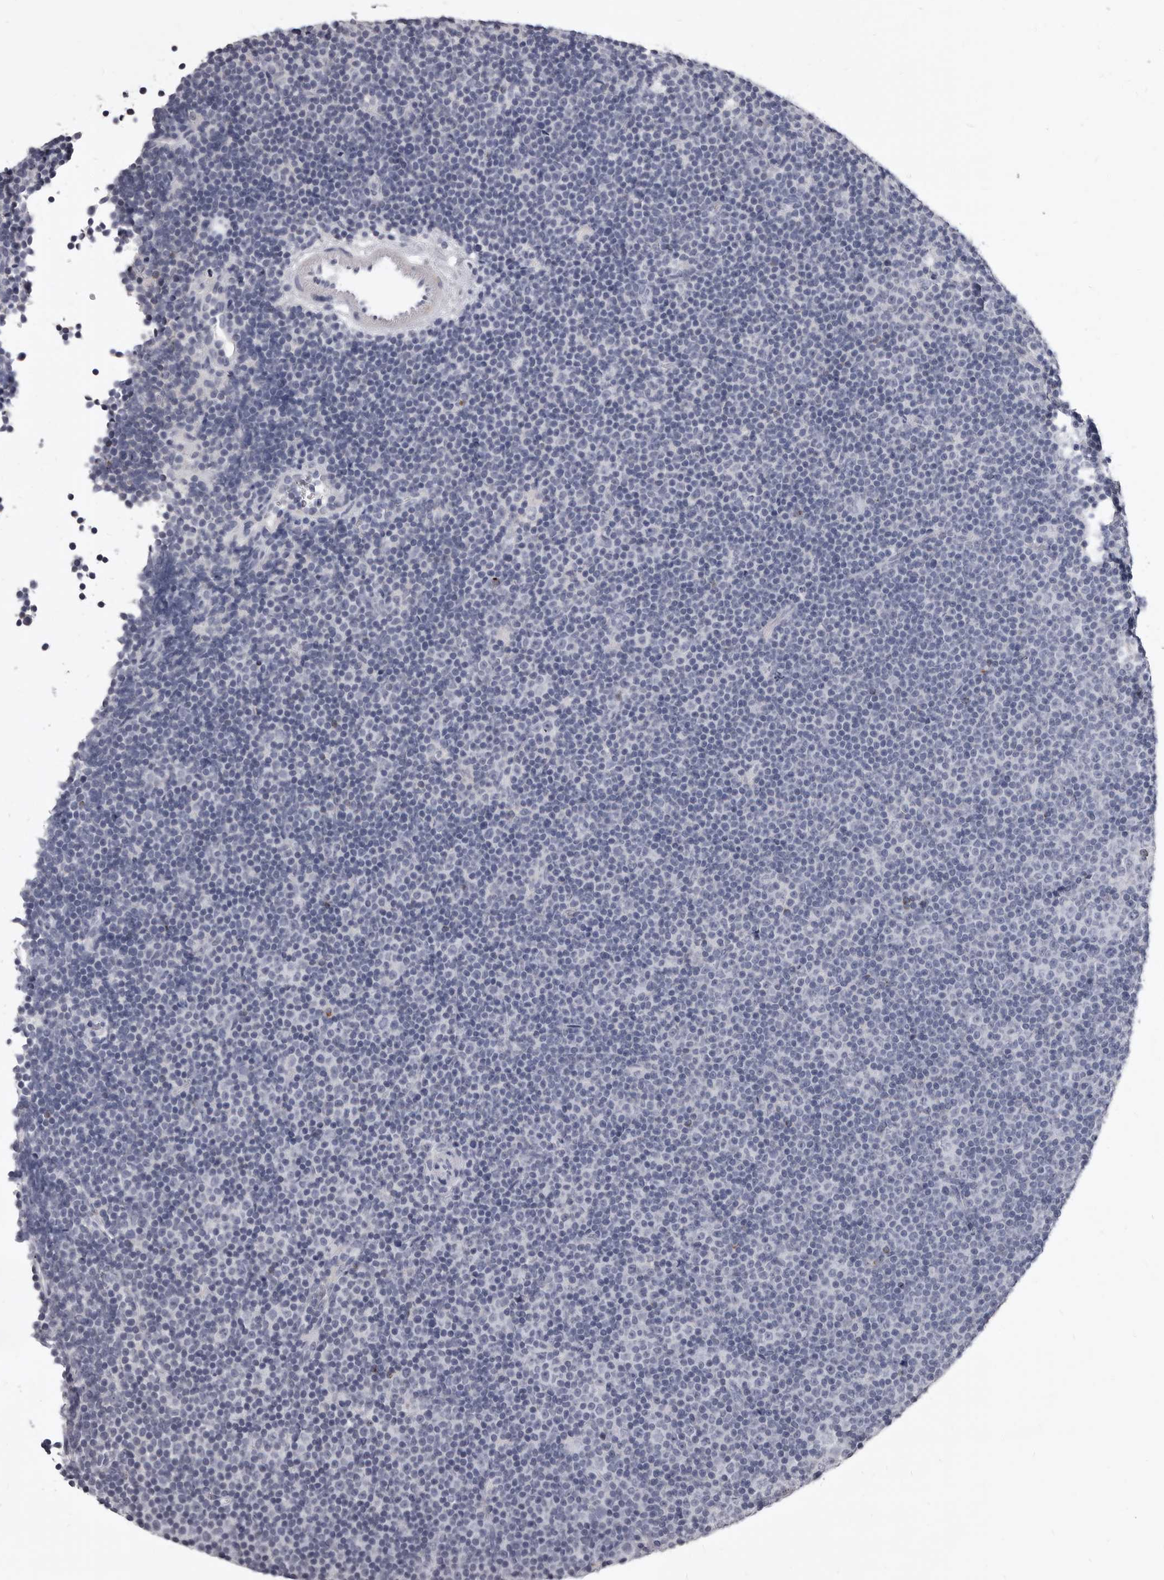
{"staining": {"intensity": "negative", "quantity": "none", "location": "none"}, "tissue": "lymphoma", "cell_type": "Tumor cells", "image_type": "cancer", "snomed": [{"axis": "morphology", "description": "Malignant lymphoma, non-Hodgkin's type, Low grade"}, {"axis": "topography", "description": "Lymph node"}], "caption": "An image of human lymphoma is negative for staining in tumor cells.", "gene": "GZMH", "patient": {"sex": "female", "age": 67}}